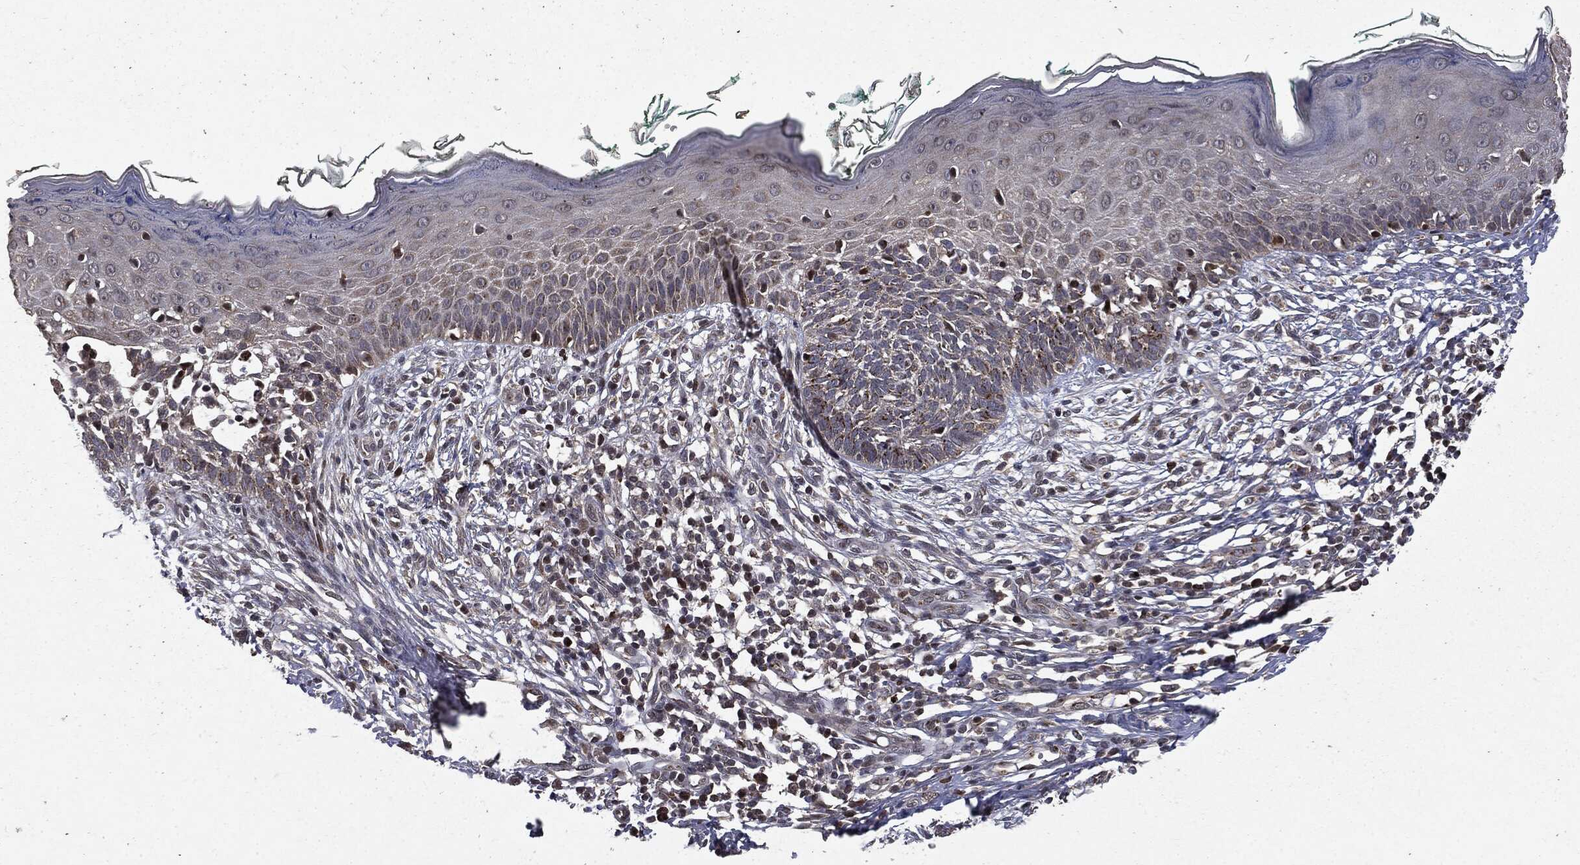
{"staining": {"intensity": "moderate", "quantity": "<25%", "location": "cytoplasmic/membranous"}, "tissue": "skin", "cell_type": "Fibroblasts", "image_type": "normal", "snomed": [{"axis": "morphology", "description": "Normal tissue, NOS"}, {"axis": "morphology", "description": "Basal cell carcinoma"}, {"axis": "topography", "description": "Skin"}], "caption": "Immunohistochemical staining of benign skin reveals moderate cytoplasmic/membranous protein expression in approximately <25% of fibroblasts.", "gene": "PLPPR2", "patient": {"sex": "male", "age": 33}}